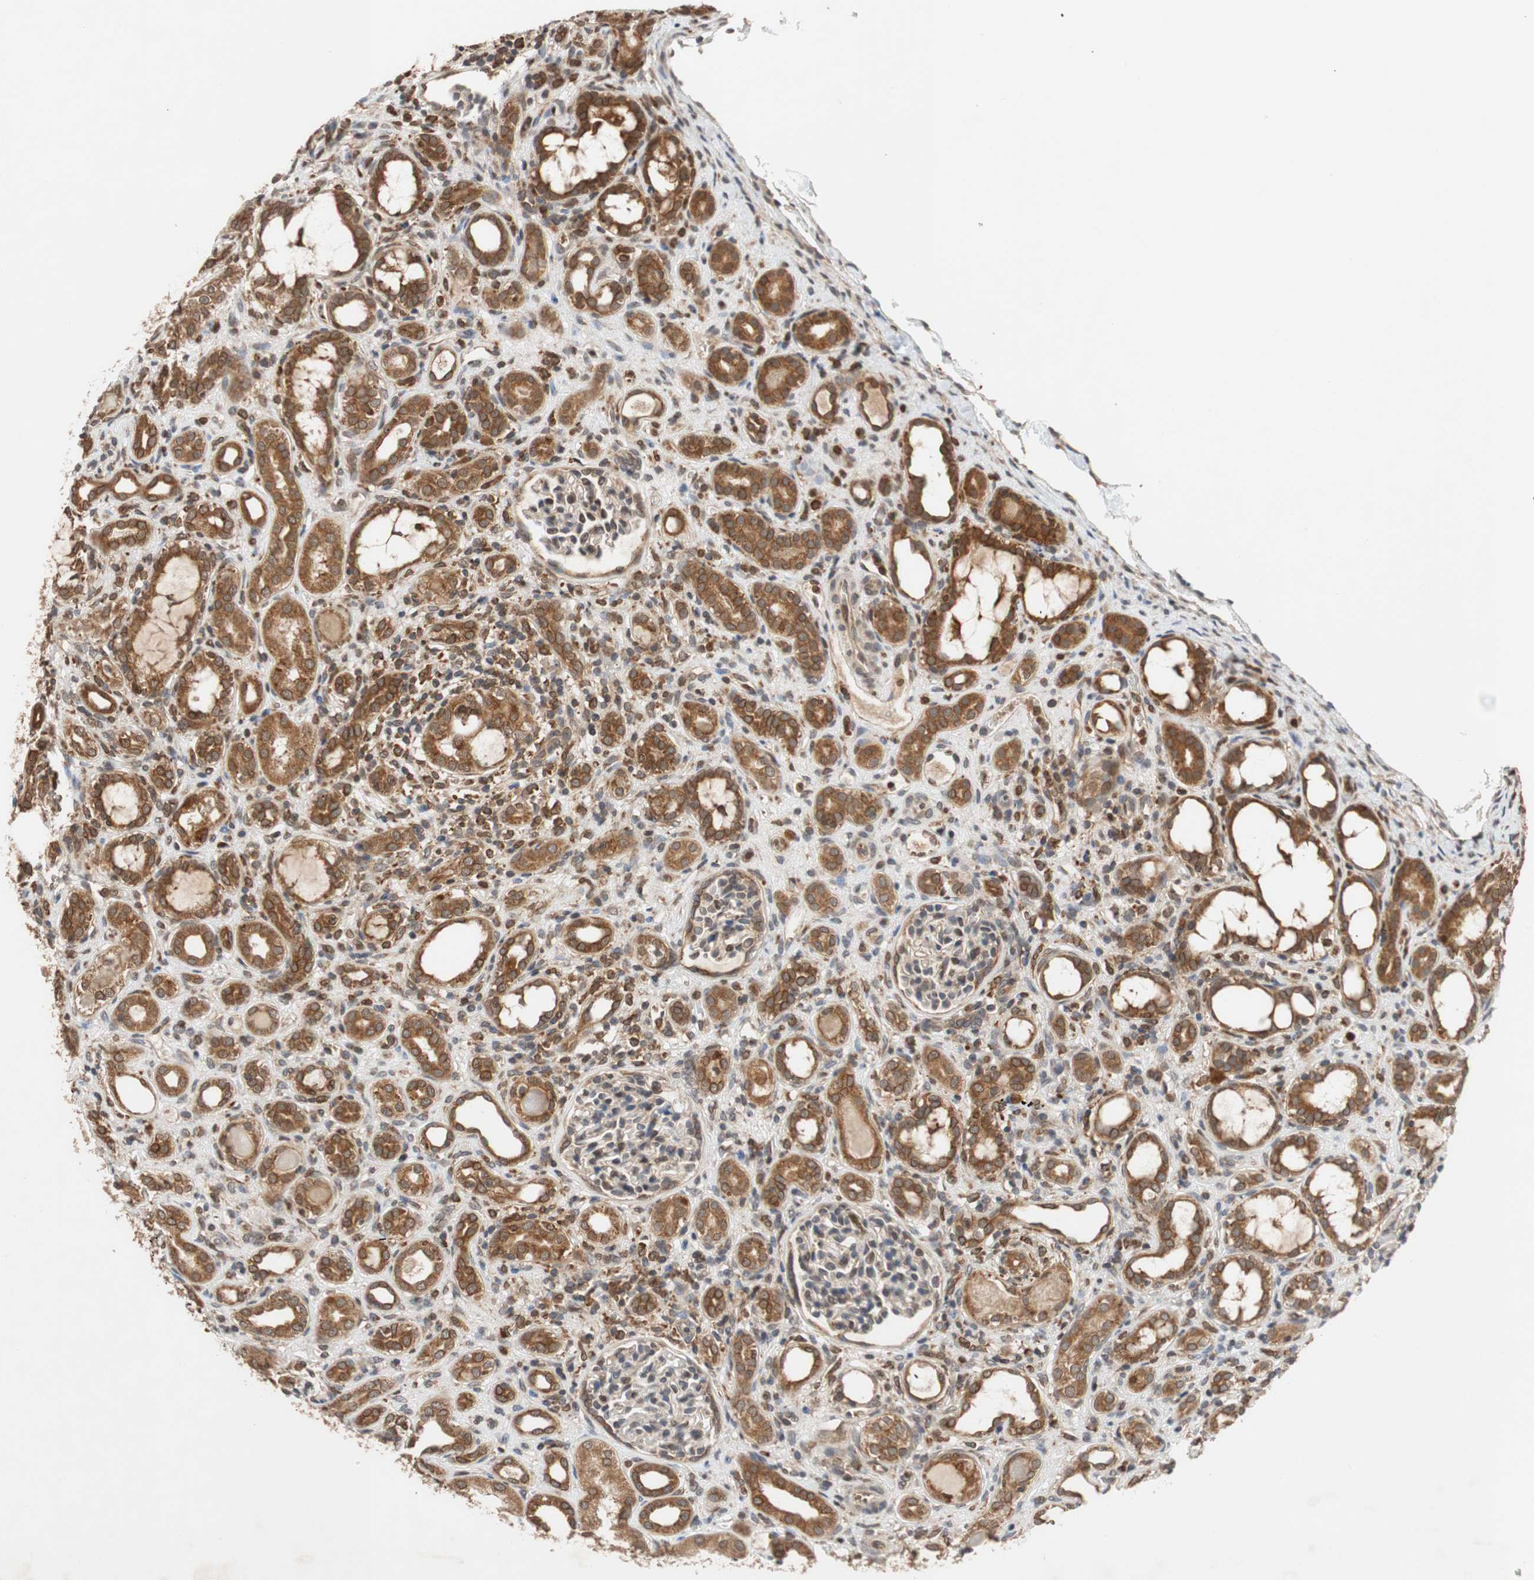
{"staining": {"intensity": "moderate", "quantity": "<25%", "location": "cytoplasmic/membranous,nuclear"}, "tissue": "kidney", "cell_type": "Cells in glomeruli", "image_type": "normal", "snomed": [{"axis": "morphology", "description": "Normal tissue, NOS"}, {"axis": "topography", "description": "Kidney"}], "caption": "Immunohistochemical staining of normal kidney reveals moderate cytoplasmic/membranous,nuclear protein positivity in approximately <25% of cells in glomeruli.", "gene": "AUP1", "patient": {"sex": "male", "age": 7}}